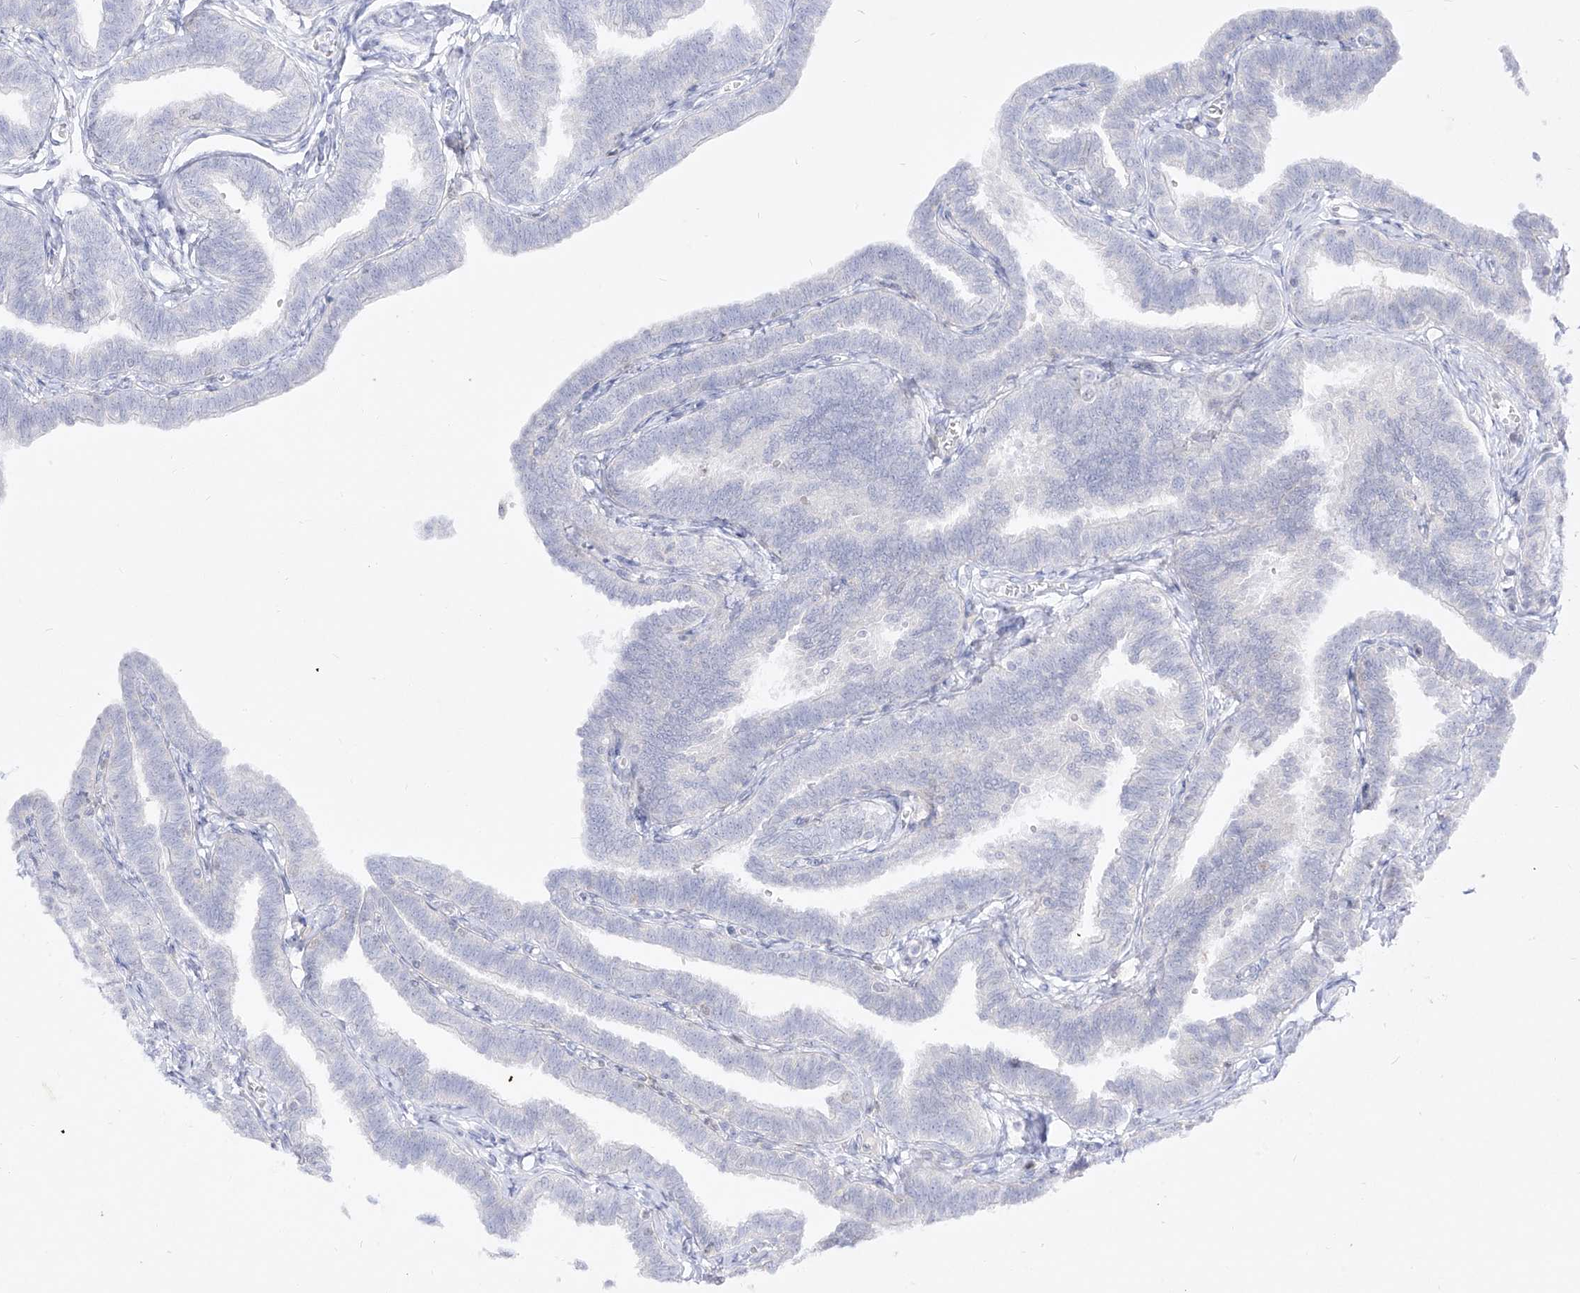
{"staining": {"intensity": "negative", "quantity": "none", "location": "none"}, "tissue": "fallopian tube", "cell_type": "Glandular cells", "image_type": "normal", "snomed": [{"axis": "morphology", "description": "Normal tissue, NOS"}, {"axis": "topography", "description": "Fallopian tube"}, {"axis": "topography", "description": "Ovary"}], "caption": "This is a photomicrograph of immunohistochemistry staining of benign fallopian tube, which shows no expression in glandular cells. Brightfield microscopy of immunohistochemistry (IHC) stained with DAB (3,3'-diaminobenzidine) (brown) and hematoxylin (blue), captured at high magnification.", "gene": "DMKN", "patient": {"sex": "female", "age": 23}}